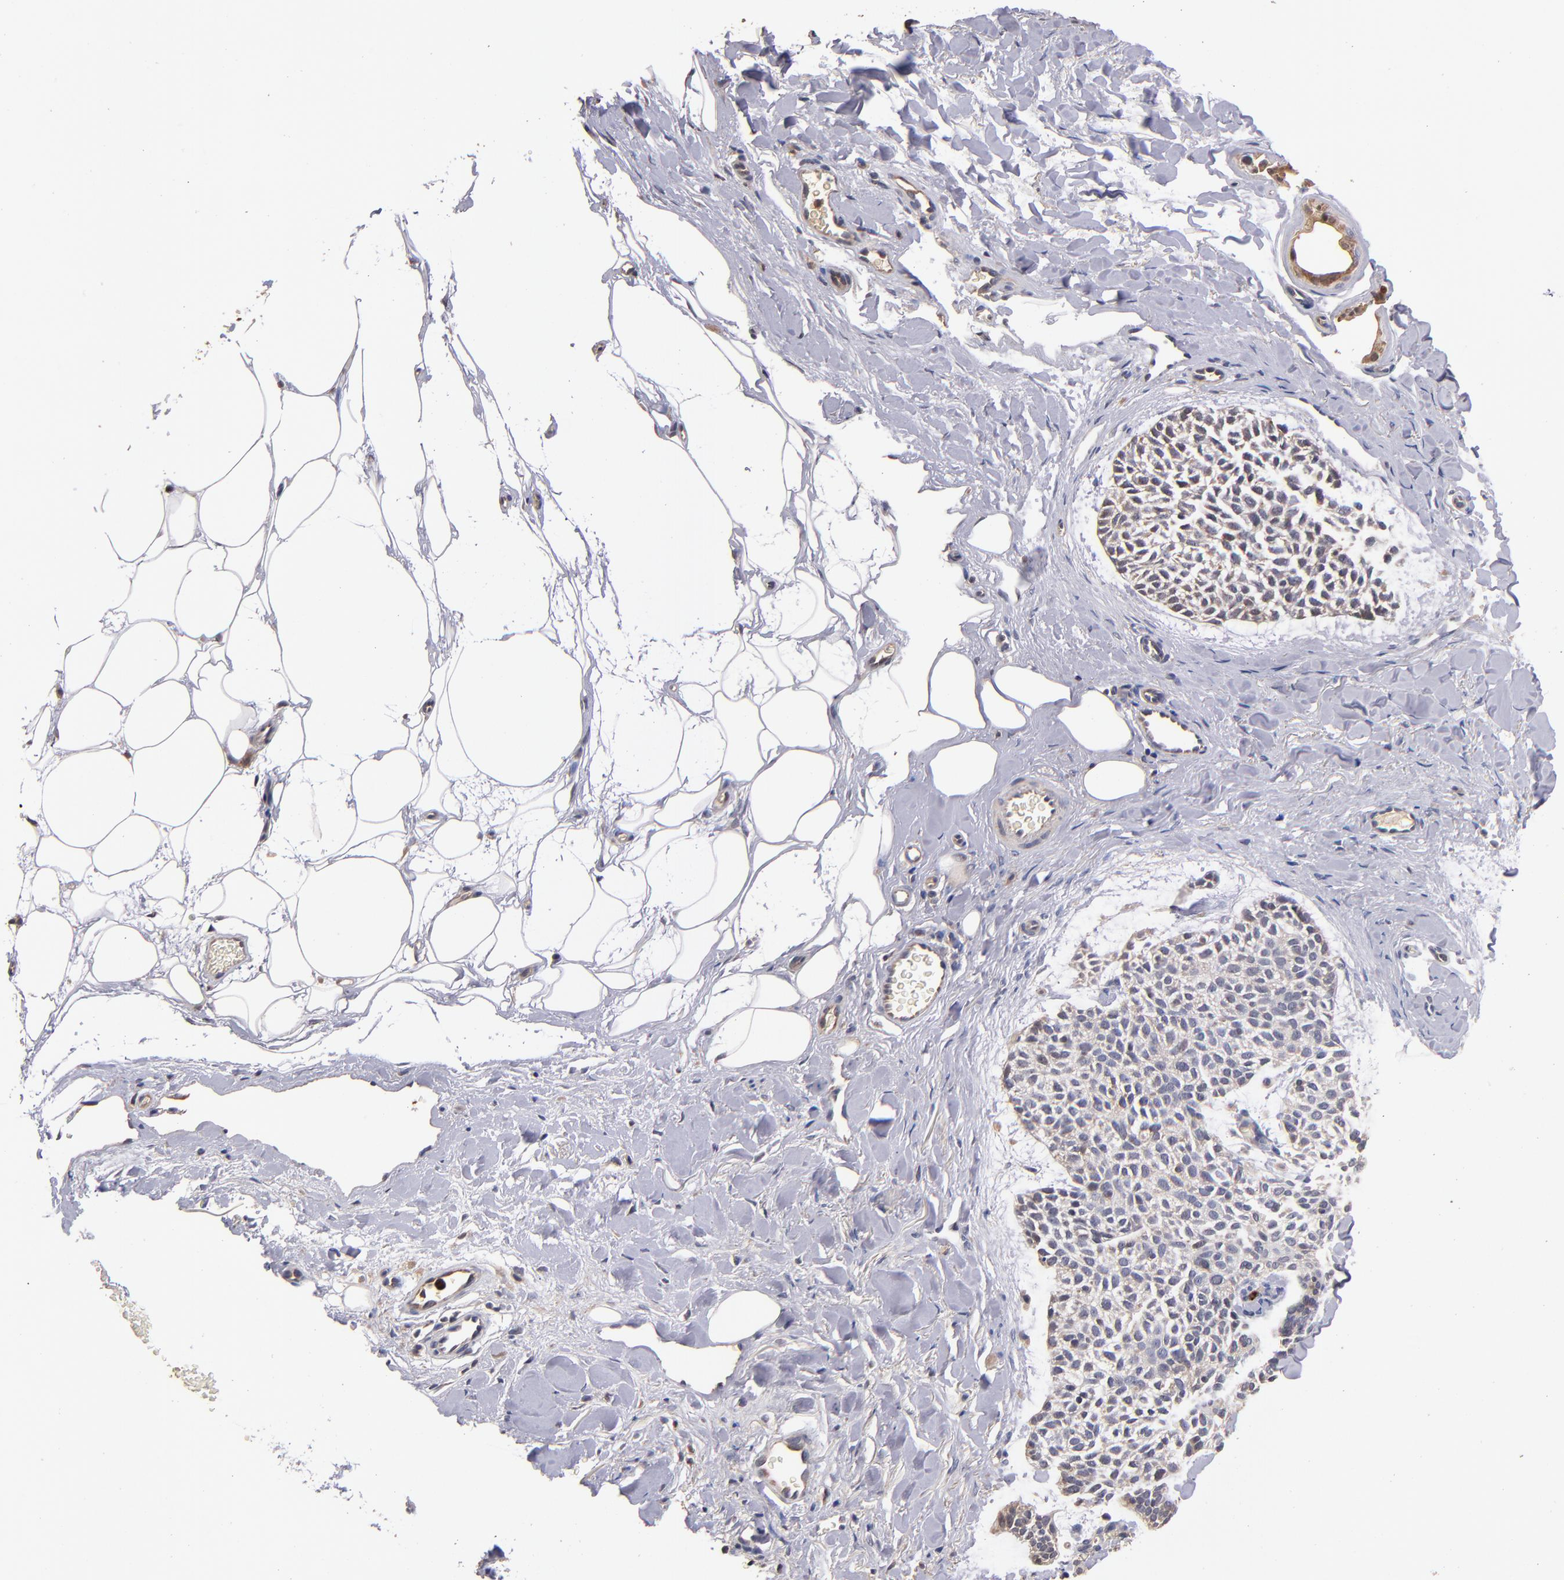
{"staining": {"intensity": "negative", "quantity": "none", "location": "none"}, "tissue": "skin cancer", "cell_type": "Tumor cells", "image_type": "cancer", "snomed": [{"axis": "morphology", "description": "Normal tissue, NOS"}, {"axis": "morphology", "description": "Basal cell carcinoma"}, {"axis": "topography", "description": "Skin"}], "caption": "The histopathology image shows no significant staining in tumor cells of skin basal cell carcinoma.", "gene": "TTLL12", "patient": {"sex": "female", "age": 70}}